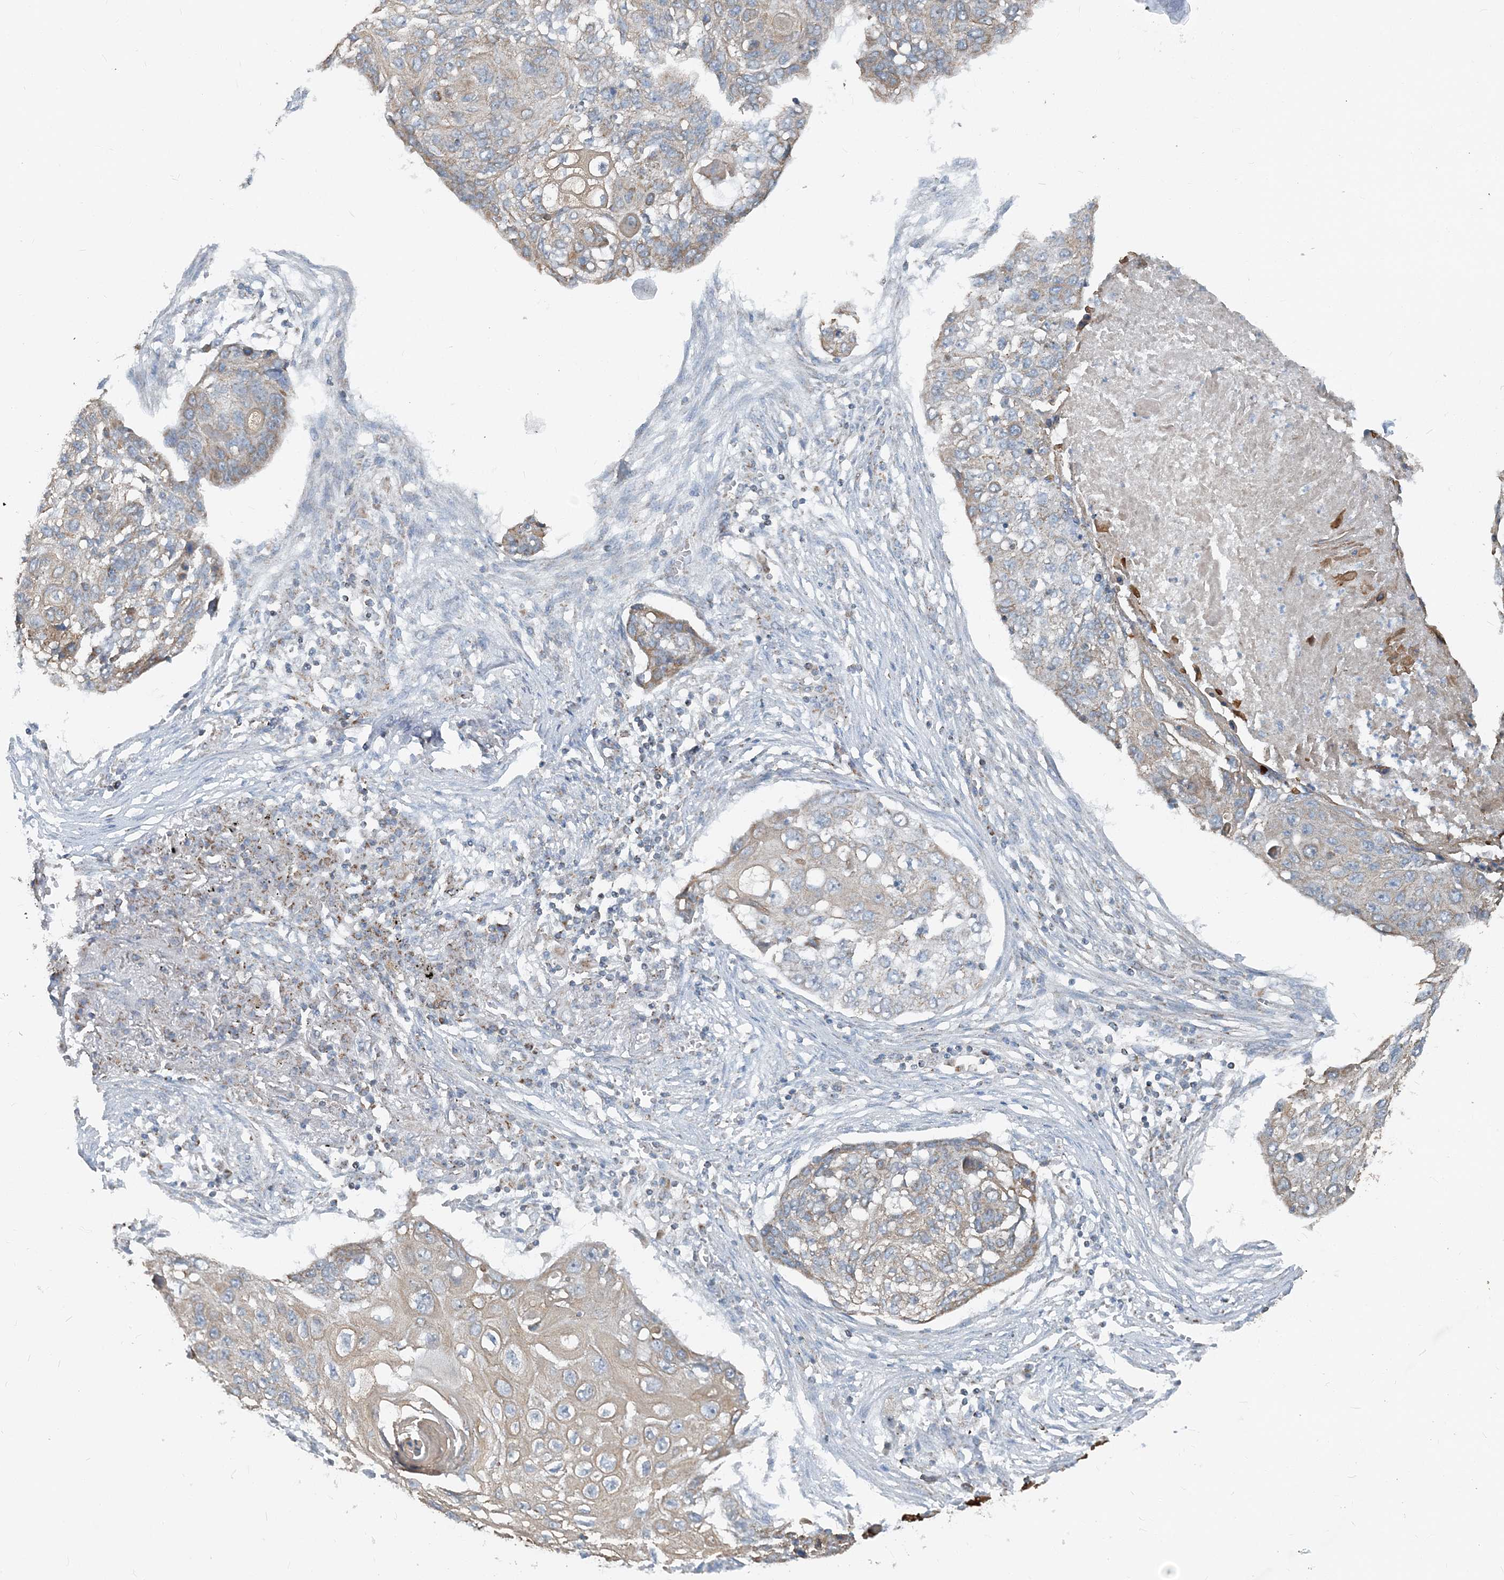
{"staining": {"intensity": "weak", "quantity": "25%-75%", "location": "cytoplasmic/membranous"}, "tissue": "lung cancer", "cell_type": "Tumor cells", "image_type": "cancer", "snomed": [{"axis": "morphology", "description": "Squamous cell carcinoma, NOS"}, {"axis": "topography", "description": "Lung"}], "caption": "Lung cancer stained with DAB (3,3'-diaminobenzidine) IHC displays low levels of weak cytoplasmic/membranous staining in about 25%-75% of tumor cells.", "gene": "SUCLG1", "patient": {"sex": "female", "age": 63}}